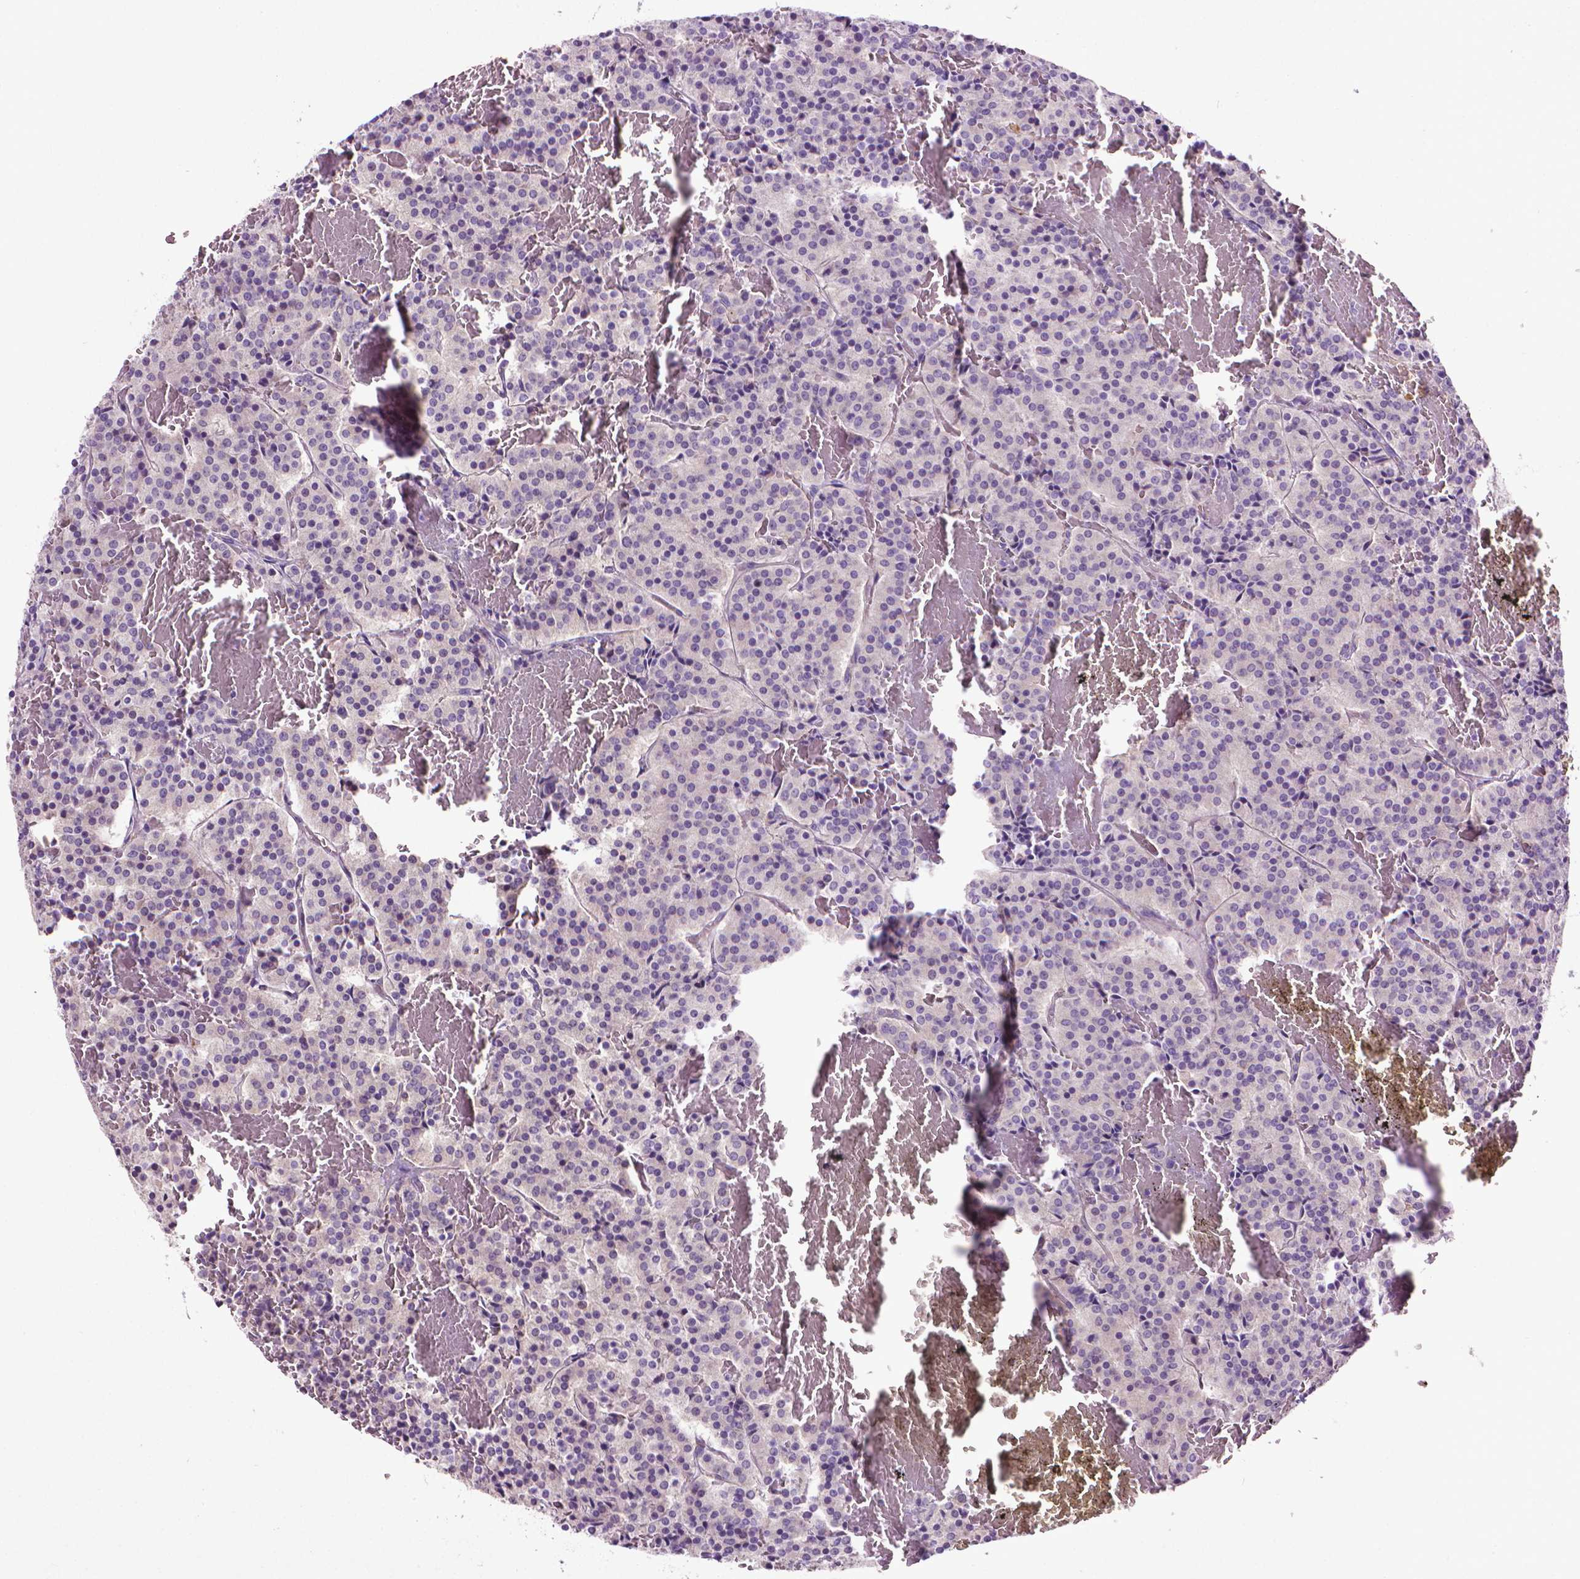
{"staining": {"intensity": "negative", "quantity": "none", "location": "none"}, "tissue": "carcinoid", "cell_type": "Tumor cells", "image_type": "cancer", "snomed": [{"axis": "morphology", "description": "Carcinoid, malignant, NOS"}, {"axis": "topography", "description": "Lung"}], "caption": "Tumor cells show no significant protein staining in carcinoid (malignant). (Immunohistochemistry (ihc), brightfield microscopy, high magnification).", "gene": "AQP10", "patient": {"sex": "male", "age": 70}}